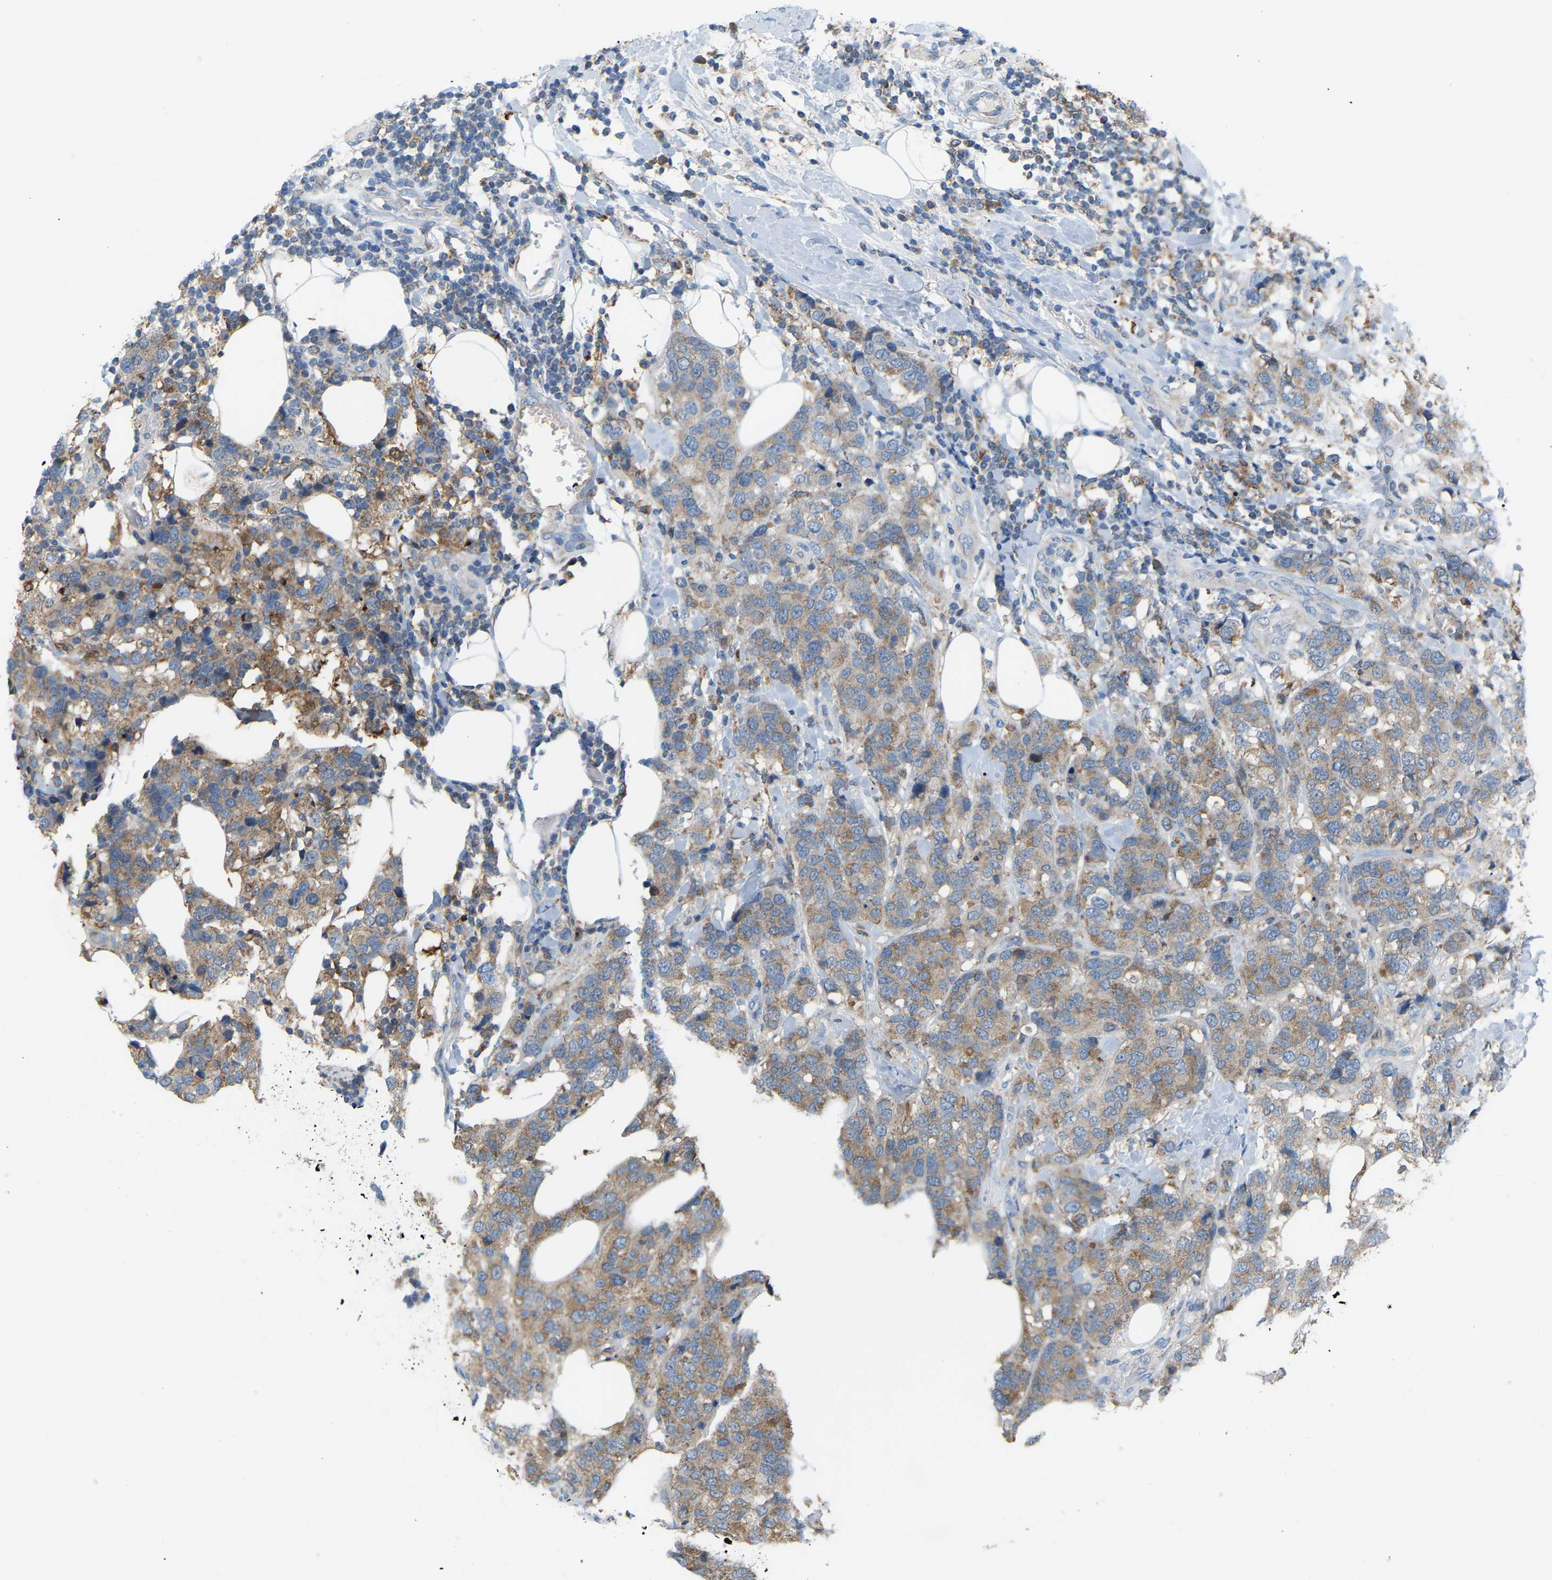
{"staining": {"intensity": "weak", "quantity": ">75%", "location": "cytoplasmic/membranous"}, "tissue": "breast cancer", "cell_type": "Tumor cells", "image_type": "cancer", "snomed": [{"axis": "morphology", "description": "Lobular carcinoma"}, {"axis": "topography", "description": "Breast"}], "caption": "Breast cancer was stained to show a protein in brown. There is low levels of weak cytoplasmic/membranous expression in approximately >75% of tumor cells.", "gene": "CROT", "patient": {"sex": "female", "age": 59}}